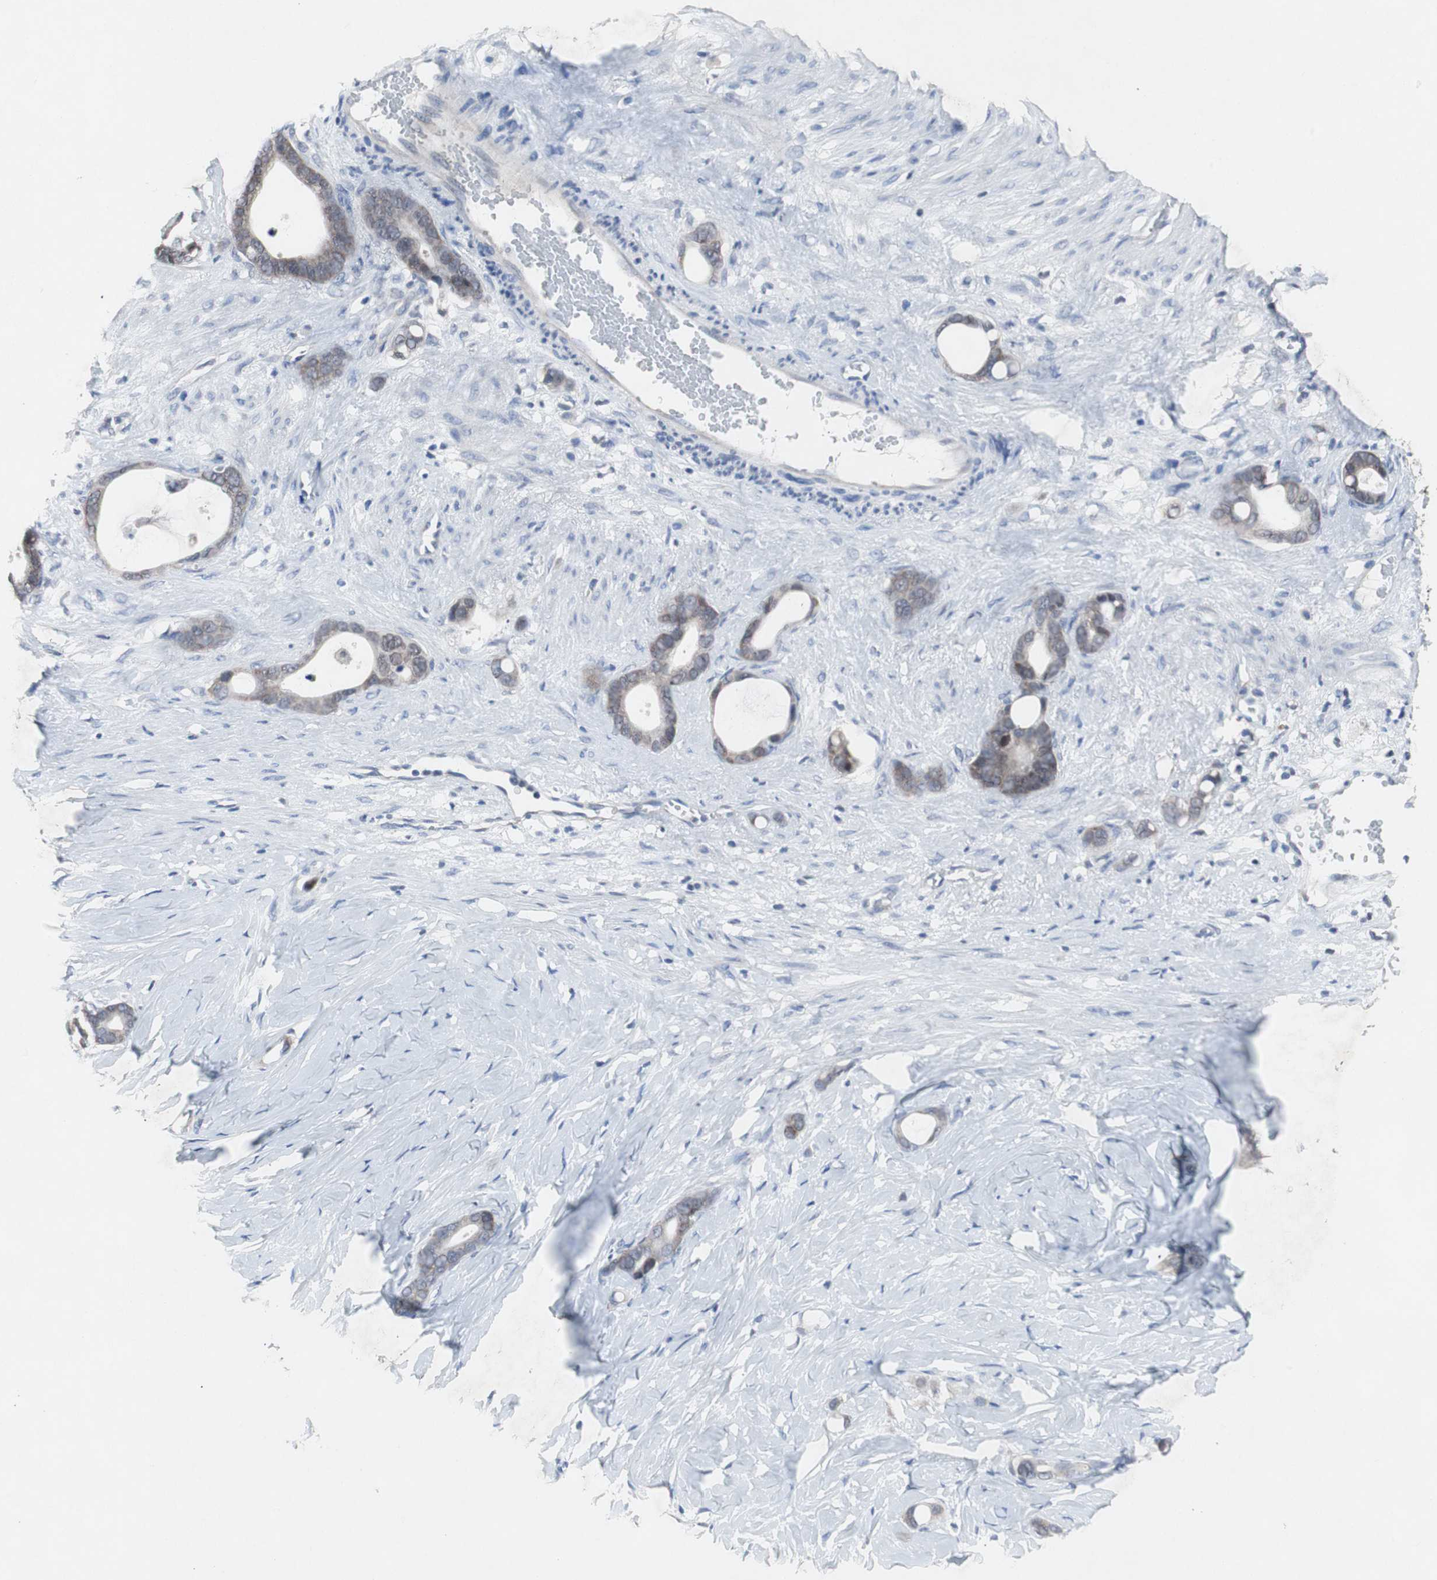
{"staining": {"intensity": "weak", "quantity": ">75%", "location": "cytoplasmic/membranous"}, "tissue": "stomach cancer", "cell_type": "Tumor cells", "image_type": "cancer", "snomed": [{"axis": "morphology", "description": "Adenocarcinoma, NOS"}, {"axis": "topography", "description": "Stomach"}], "caption": "Stomach cancer (adenocarcinoma) stained for a protein (brown) shows weak cytoplasmic/membranous positive positivity in about >75% of tumor cells.", "gene": "RBM47", "patient": {"sex": "female", "age": 75}}